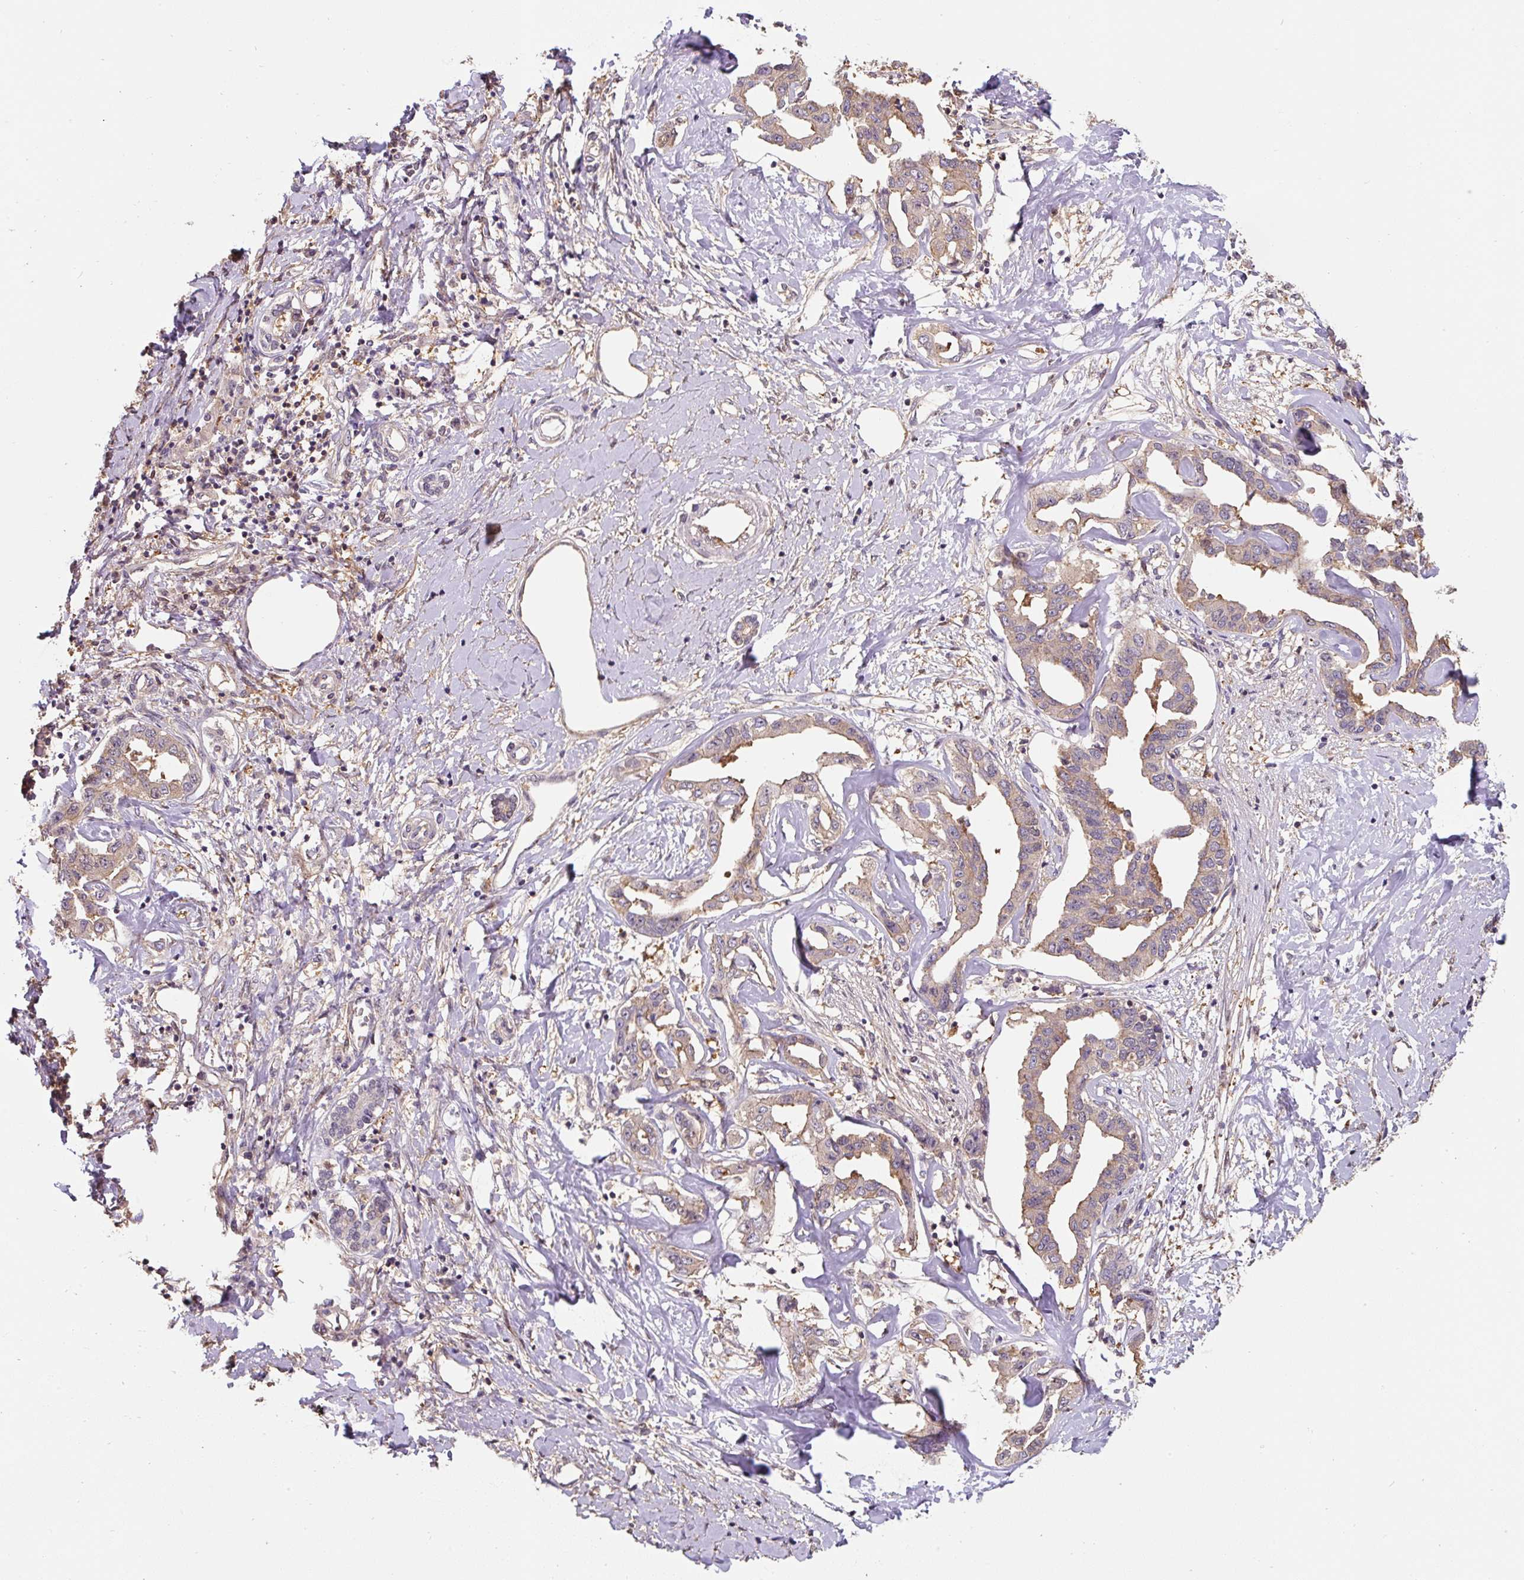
{"staining": {"intensity": "weak", "quantity": "25%-75%", "location": "cytoplasmic/membranous"}, "tissue": "liver cancer", "cell_type": "Tumor cells", "image_type": "cancer", "snomed": [{"axis": "morphology", "description": "Cholangiocarcinoma"}, {"axis": "topography", "description": "Liver"}], "caption": "Protein staining of liver cancer (cholangiocarcinoma) tissue reveals weak cytoplasmic/membranous expression in approximately 25%-75% of tumor cells.", "gene": "ST13", "patient": {"sex": "male", "age": 59}}